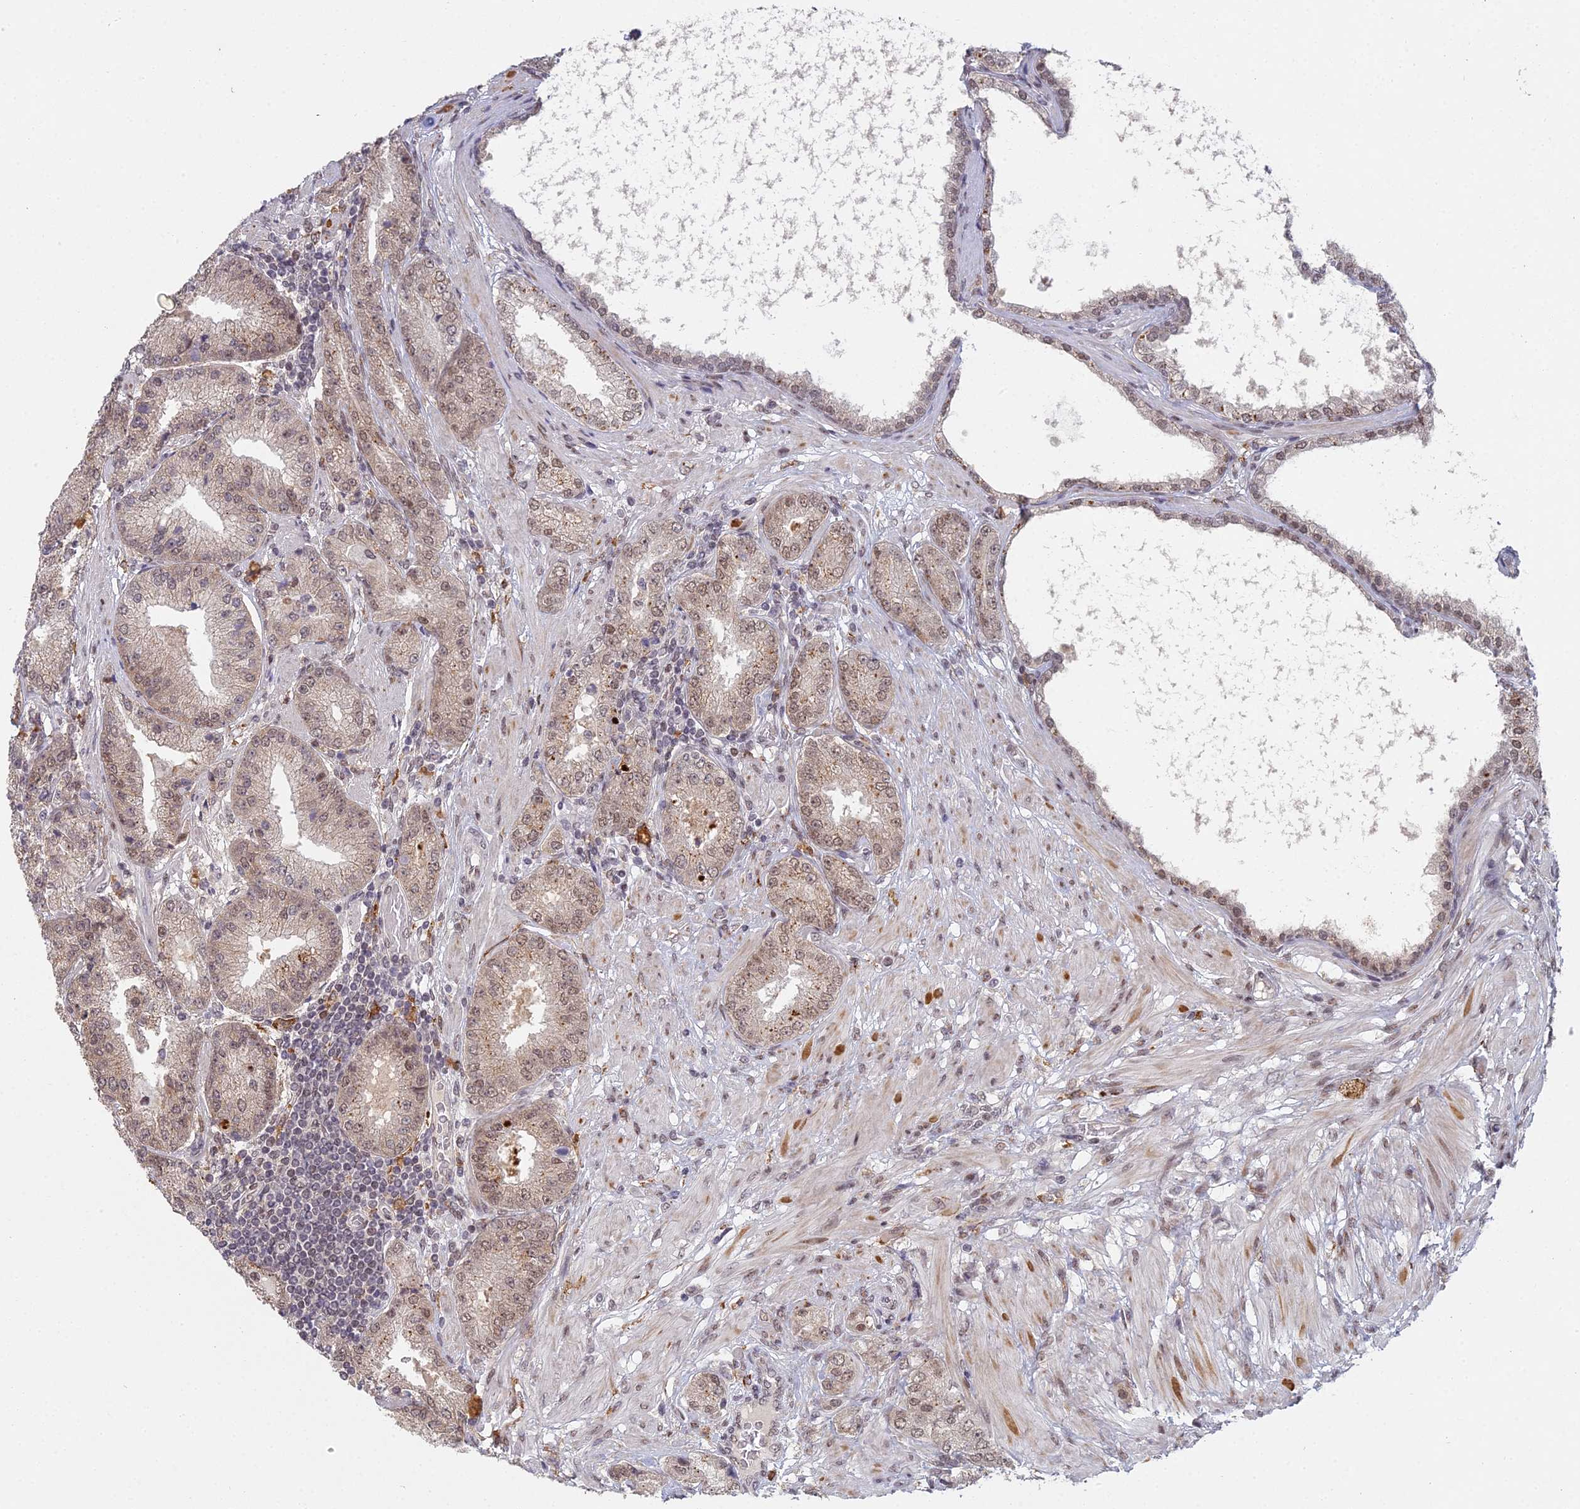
{"staining": {"intensity": "moderate", "quantity": ">75%", "location": "nuclear"}, "tissue": "prostate cancer", "cell_type": "Tumor cells", "image_type": "cancer", "snomed": [{"axis": "morphology", "description": "Adenocarcinoma, High grade"}, {"axis": "topography", "description": "Prostate"}], "caption": "Protein expression analysis of human prostate cancer (adenocarcinoma (high-grade)) reveals moderate nuclear positivity in approximately >75% of tumor cells. (DAB (3,3'-diaminobenzidine) IHC, brown staining for protein, blue staining for nuclei).", "gene": "ABHD17A", "patient": {"sex": "male", "age": 71}}